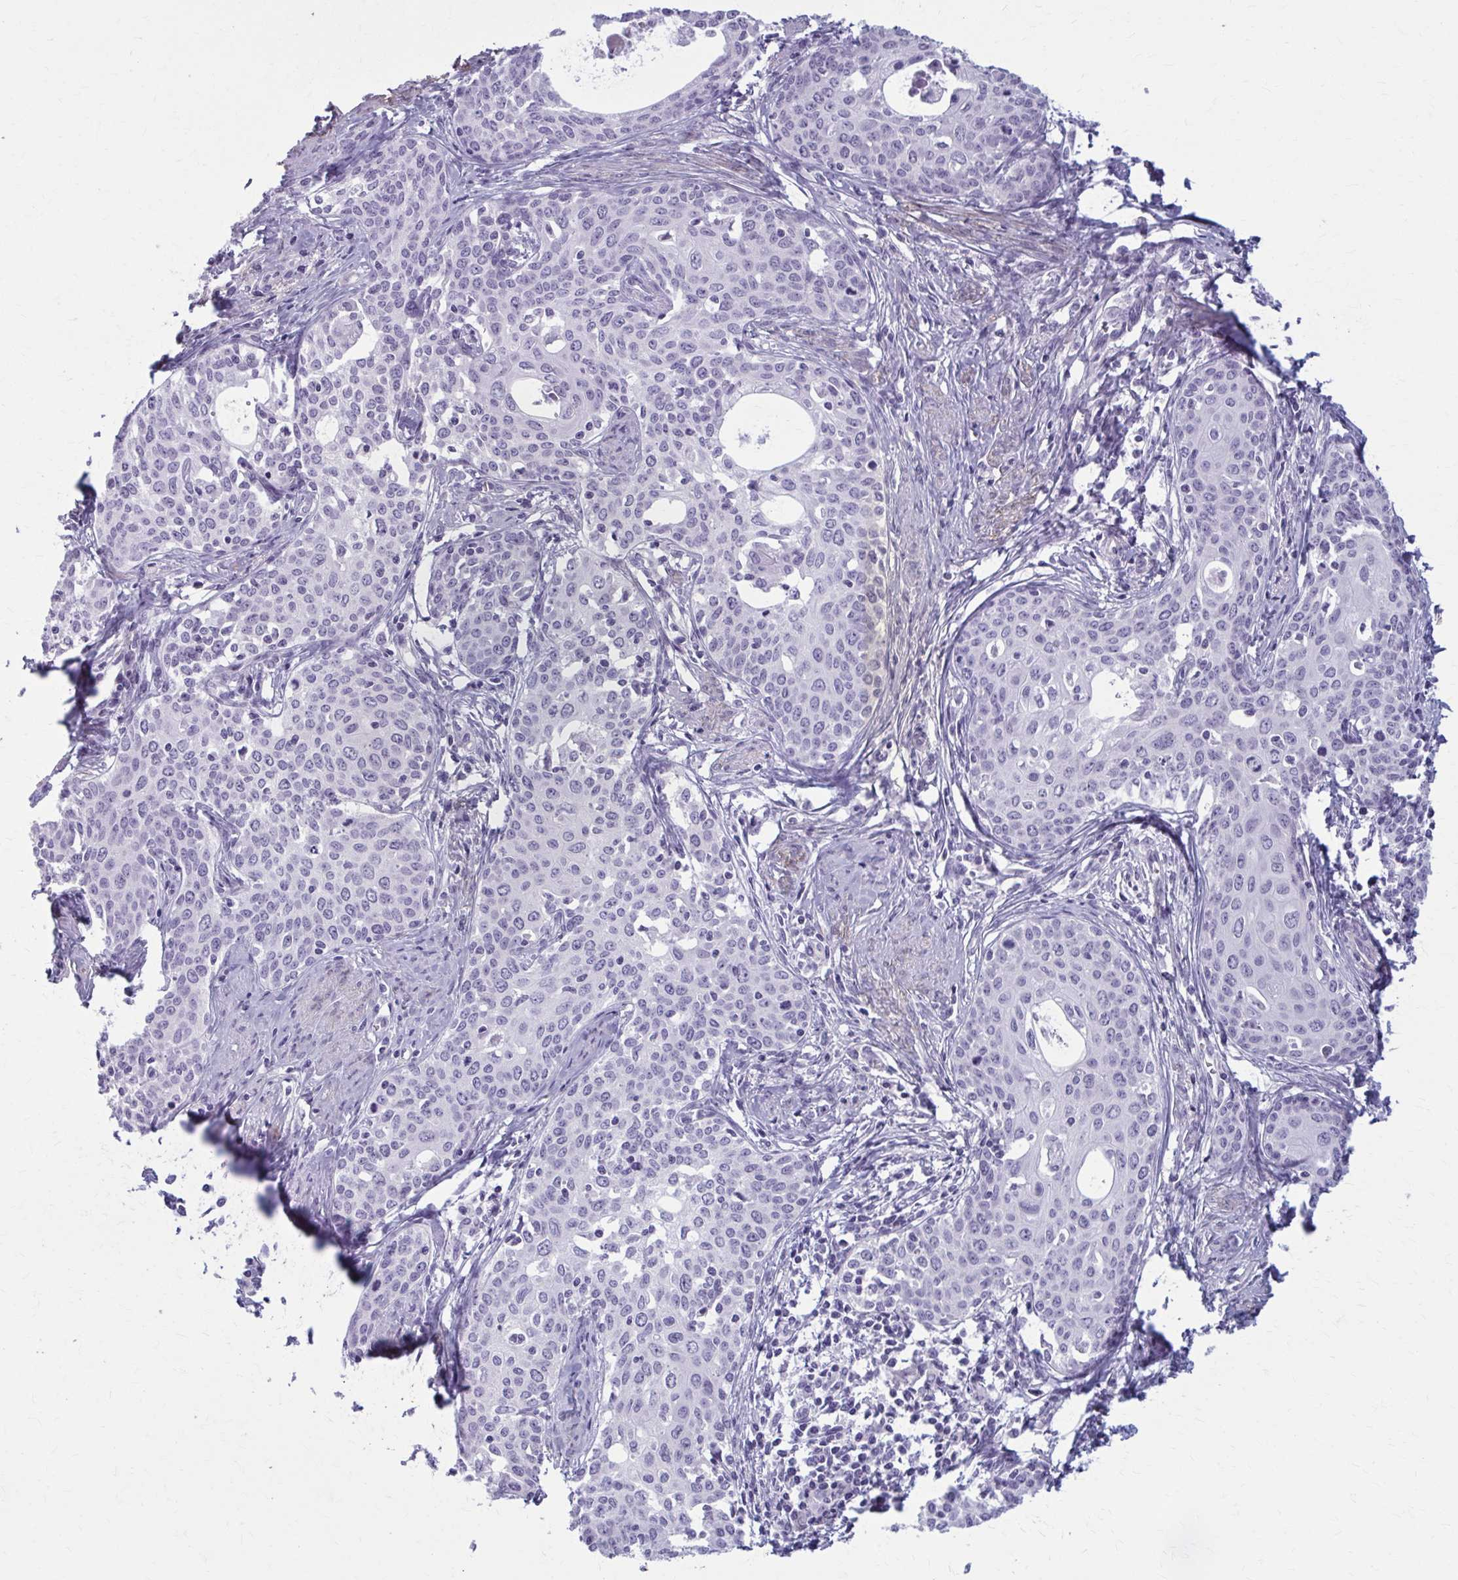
{"staining": {"intensity": "negative", "quantity": "none", "location": "none"}, "tissue": "cervical cancer", "cell_type": "Tumor cells", "image_type": "cancer", "snomed": [{"axis": "morphology", "description": "Squamous cell carcinoma, NOS"}, {"axis": "morphology", "description": "Adenocarcinoma, NOS"}, {"axis": "topography", "description": "Cervix"}], "caption": "A micrograph of human cervical cancer is negative for staining in tumor cells.", "gene": "CASQ2", "patient": {"sex": "female", "age": 52}}